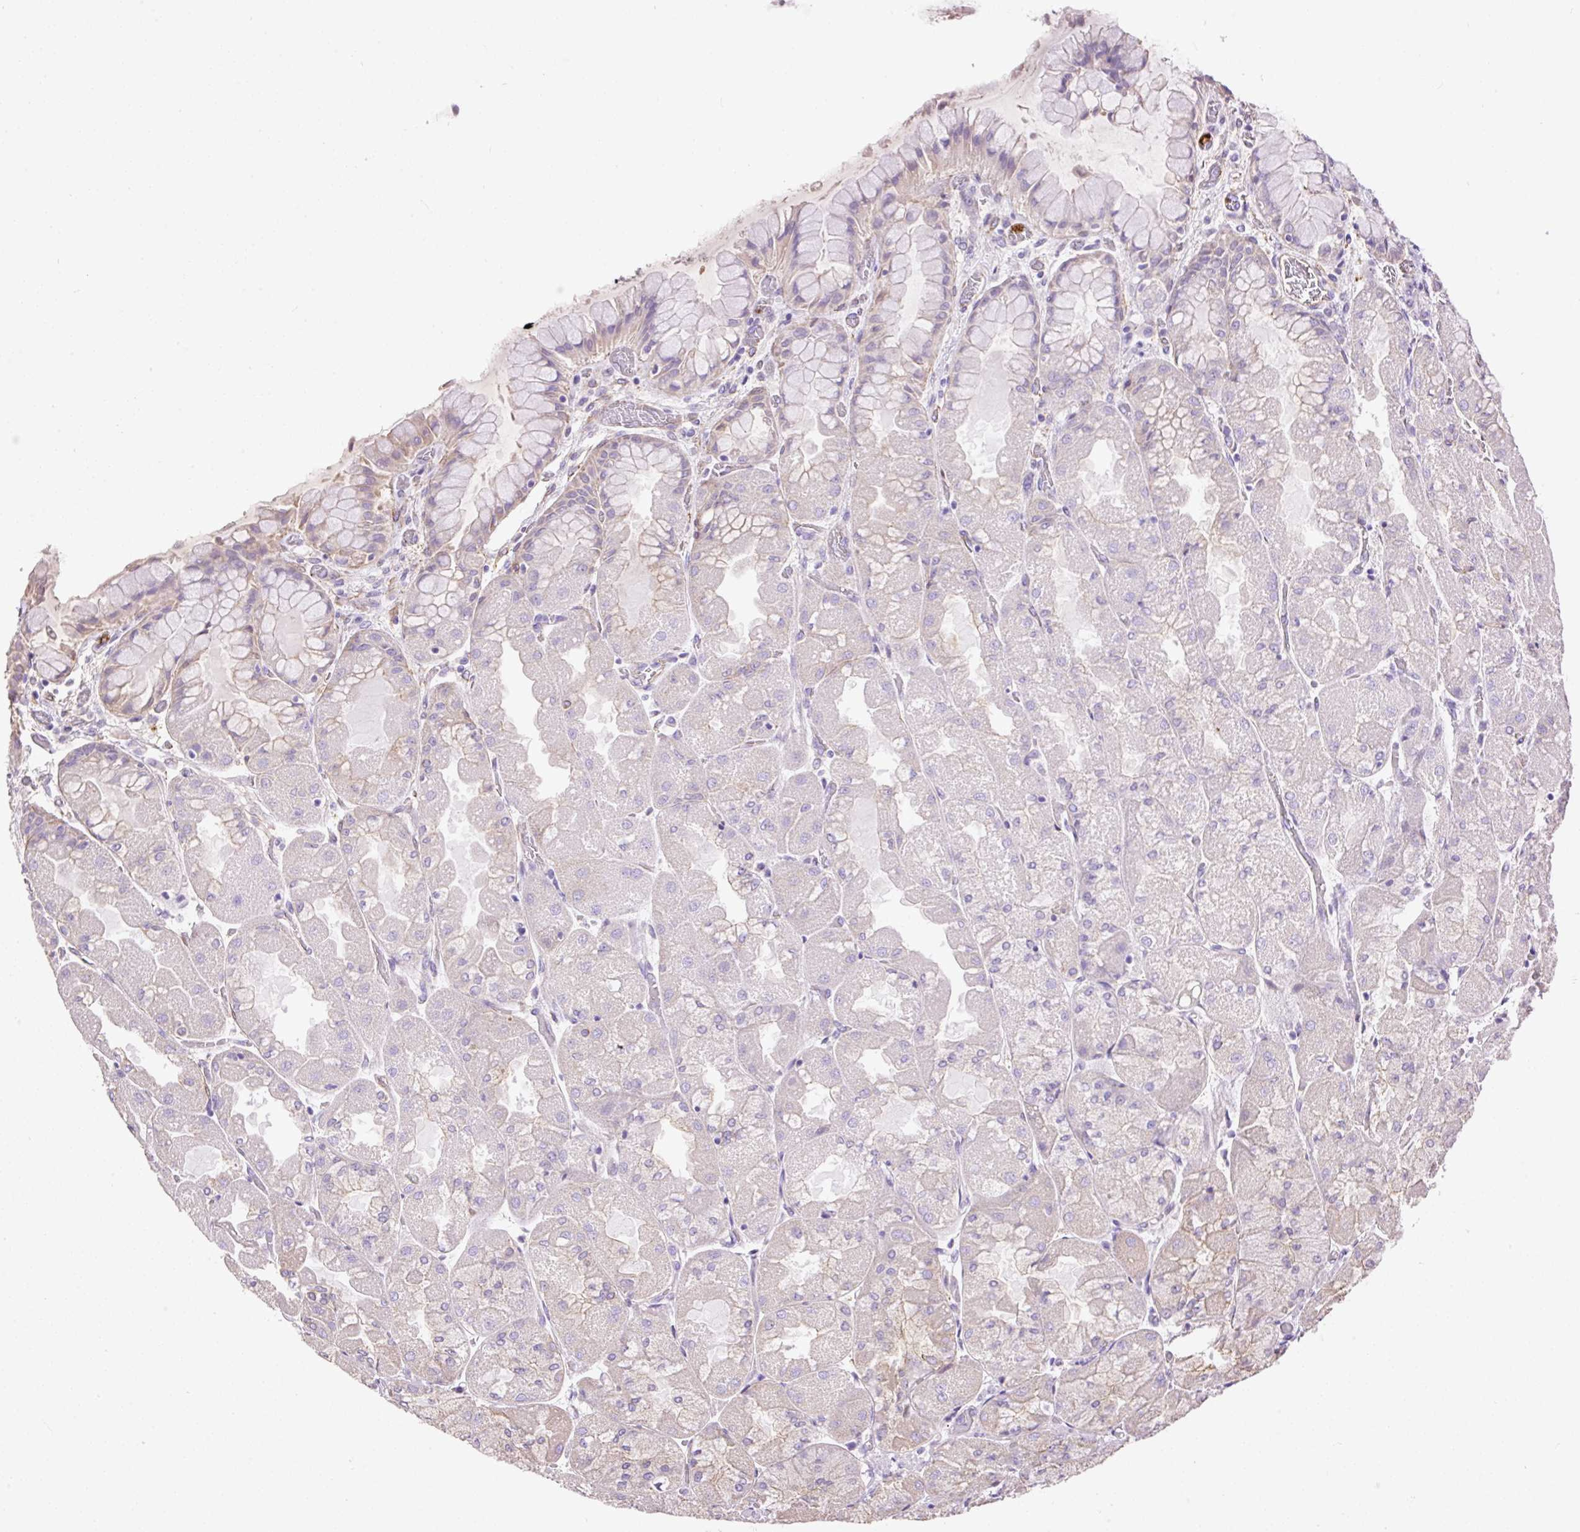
{"staining": {"intensity": "moderate", "quantity": "<25%", "location": "cytoplasmic/membranous"}, "tissue": "stomach", "cell_type": "Glandular cells", "image_type": "normal", "snomed": [{"axis": "morphology", "description": "Normal tissue, NOS"}, {"axis": "topography", "description": "Stomach"}], "caption": "Immunohistochemistry of normal stomach displays low levels of moderate cytoplasmic/membranous positivity in about <25% of glandular cells. The staining is performed using DAB brown chromogen to label protein expression. The nuclei are counter-stained blue using hematoxylin.", "gene": "MAGEB16", "patient": {"sex": "female", "age": 61}}